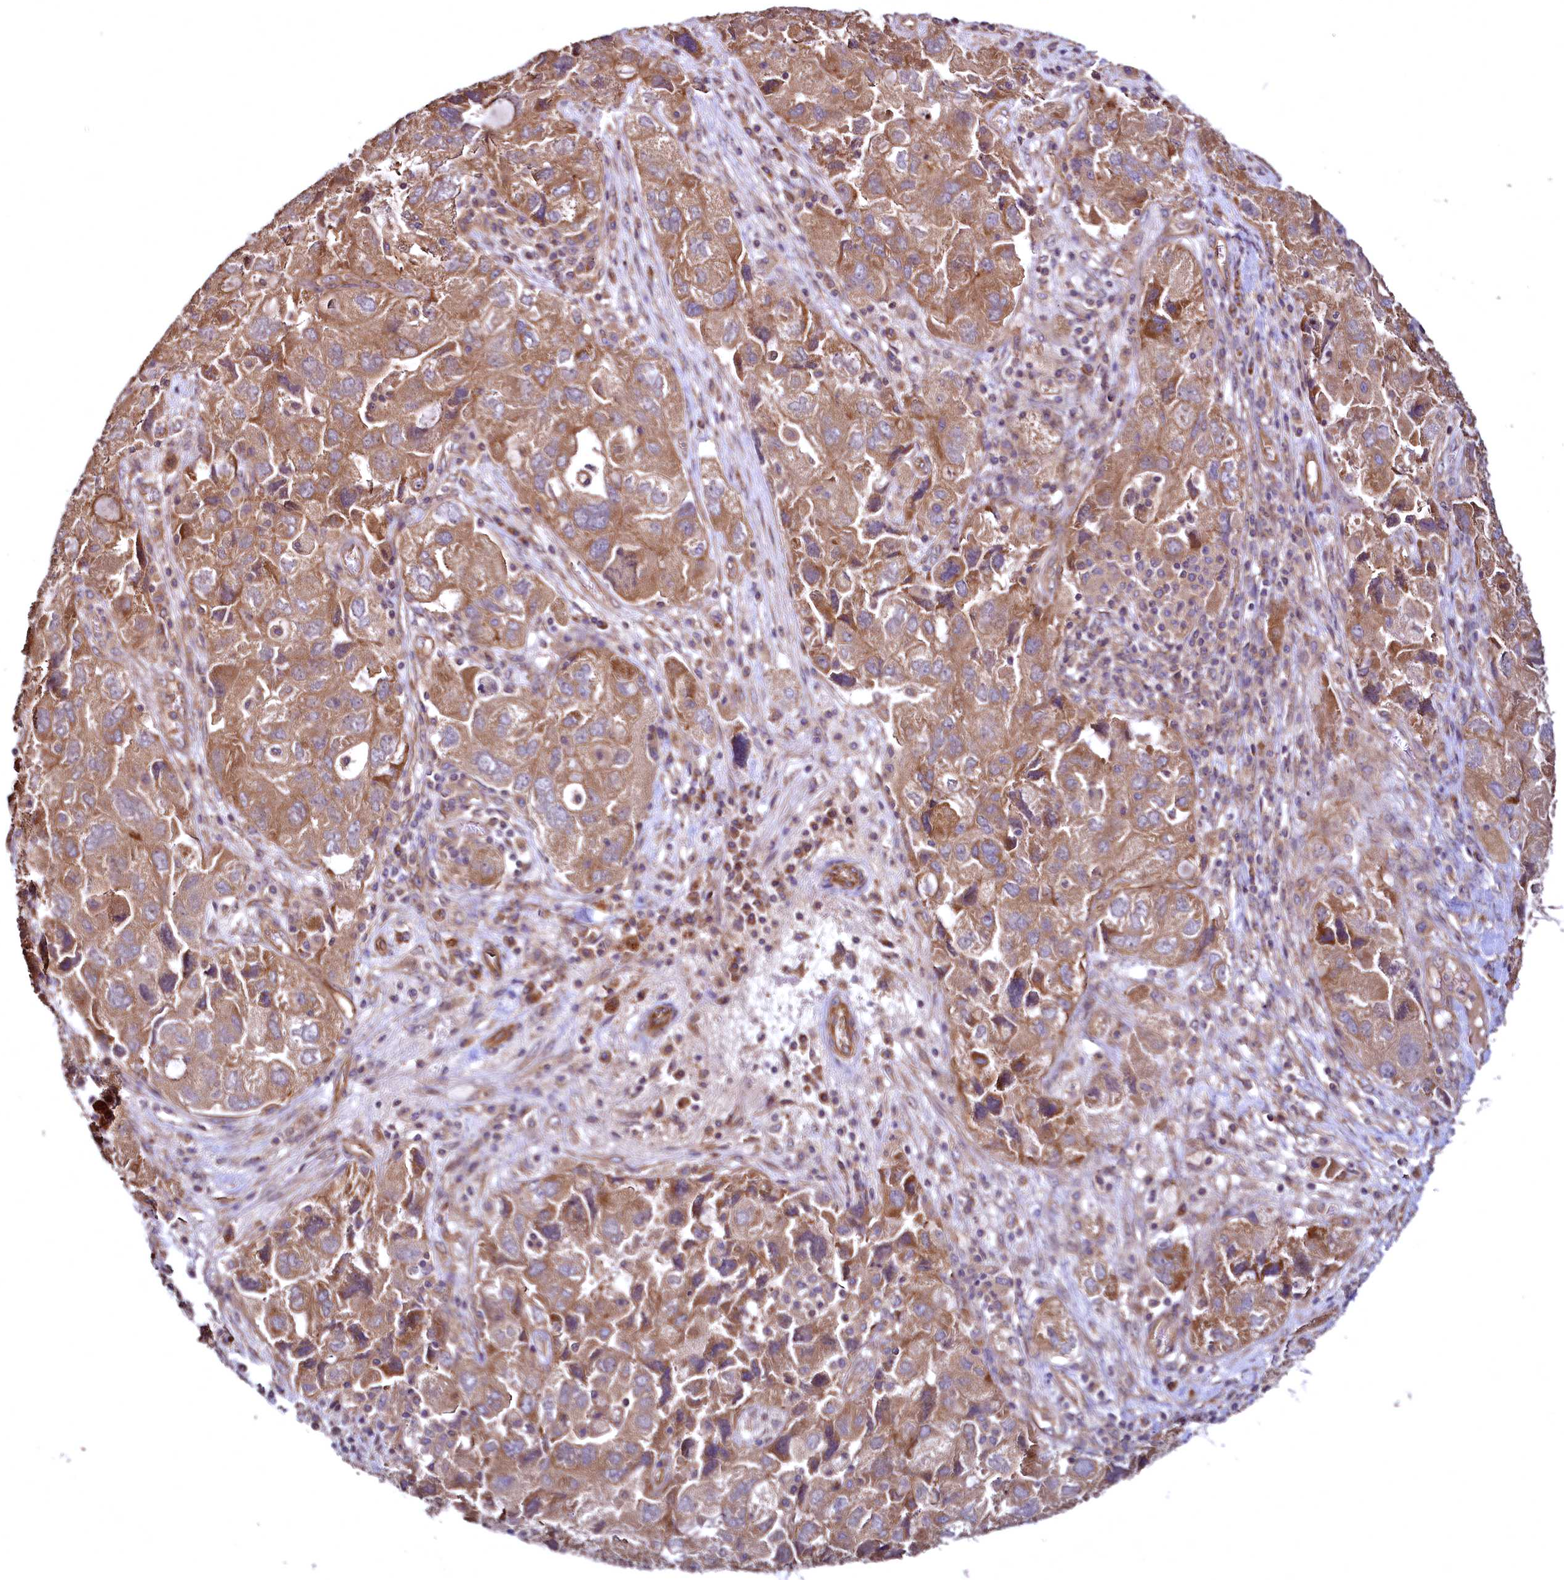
{"staining": {"intensity": "moderate", "quantity": ">75%", "location": "cytoplasmic/membranous"}, "tissue": "ovarian cancer", "cell_type": "Tumor cells", "image_type": "cancer", "snomed": [{"axis": "morphology", "description": "Carcinoma, NOS"}, {"axis": "morphology", "description": "Cystadenocarcinoma, serous, NOS"}, {"axis": "topography", "description": "Ovary"}], "caption": "Immunohistochemistry (IHC) of ovarian cancer demonstrates medium levels of moderate cytoplasmic/membranous expression in approximately >75% of tumor cells.", "gene": "TBCEL", "patient": {"sex": "female", "age": 69}}